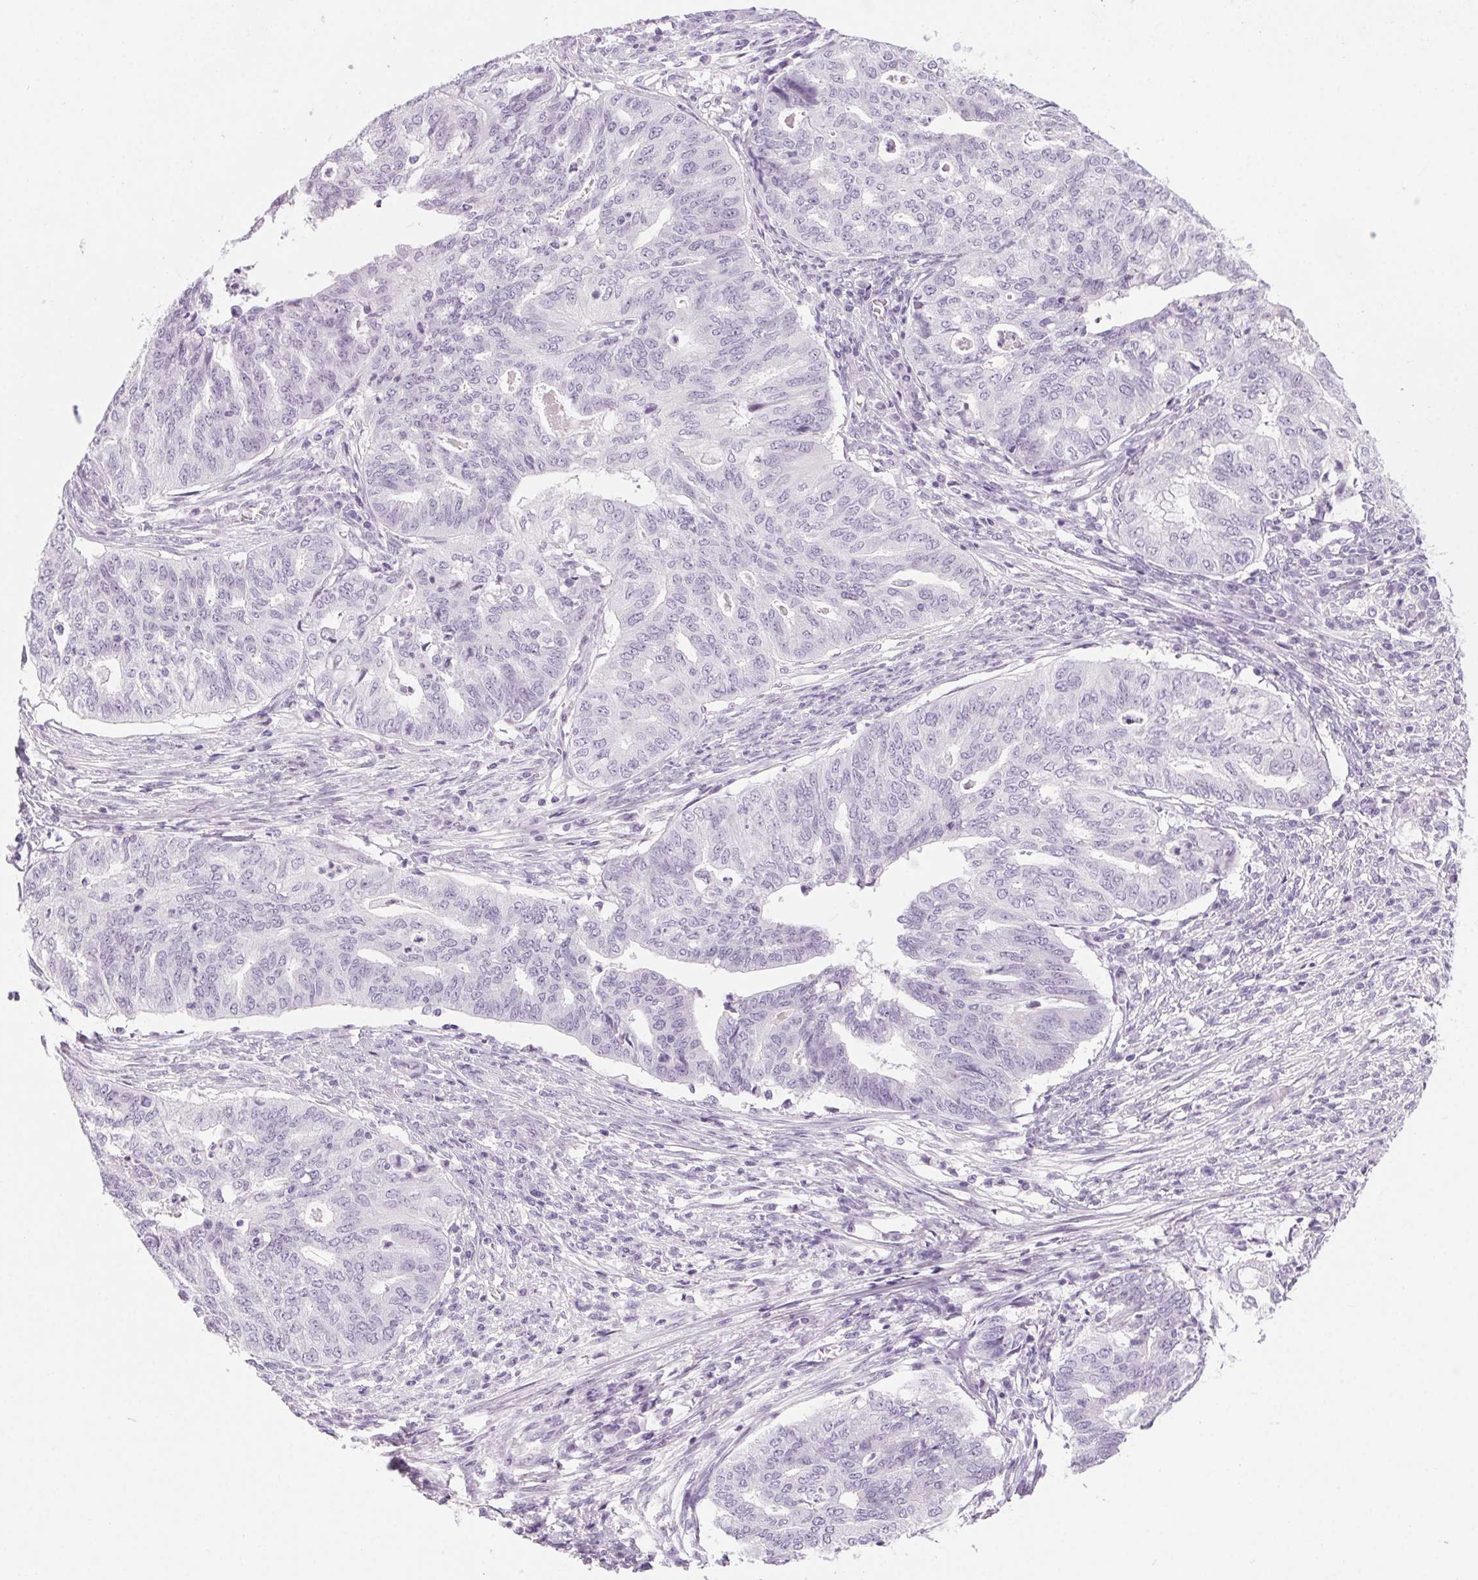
{"staining": {"intensity": "negative", "quantity": "none", "location": "none"}, "tissue": "endometrial cancer", "cell_type": "Tumor cells", "image_type": "cancer", "snomed": [{"axis": "morphology", "description": "Adenocarcinoma, NOS"}, {"axis": "topography", "description": "Endometrium"}], "caption": "Histopathology image shows no significant protein expression in tumor cells of endometrial cancer (adenocarcinoma).", "gene": "LRP2", "patient": {"sex": "female", "age": 79}}